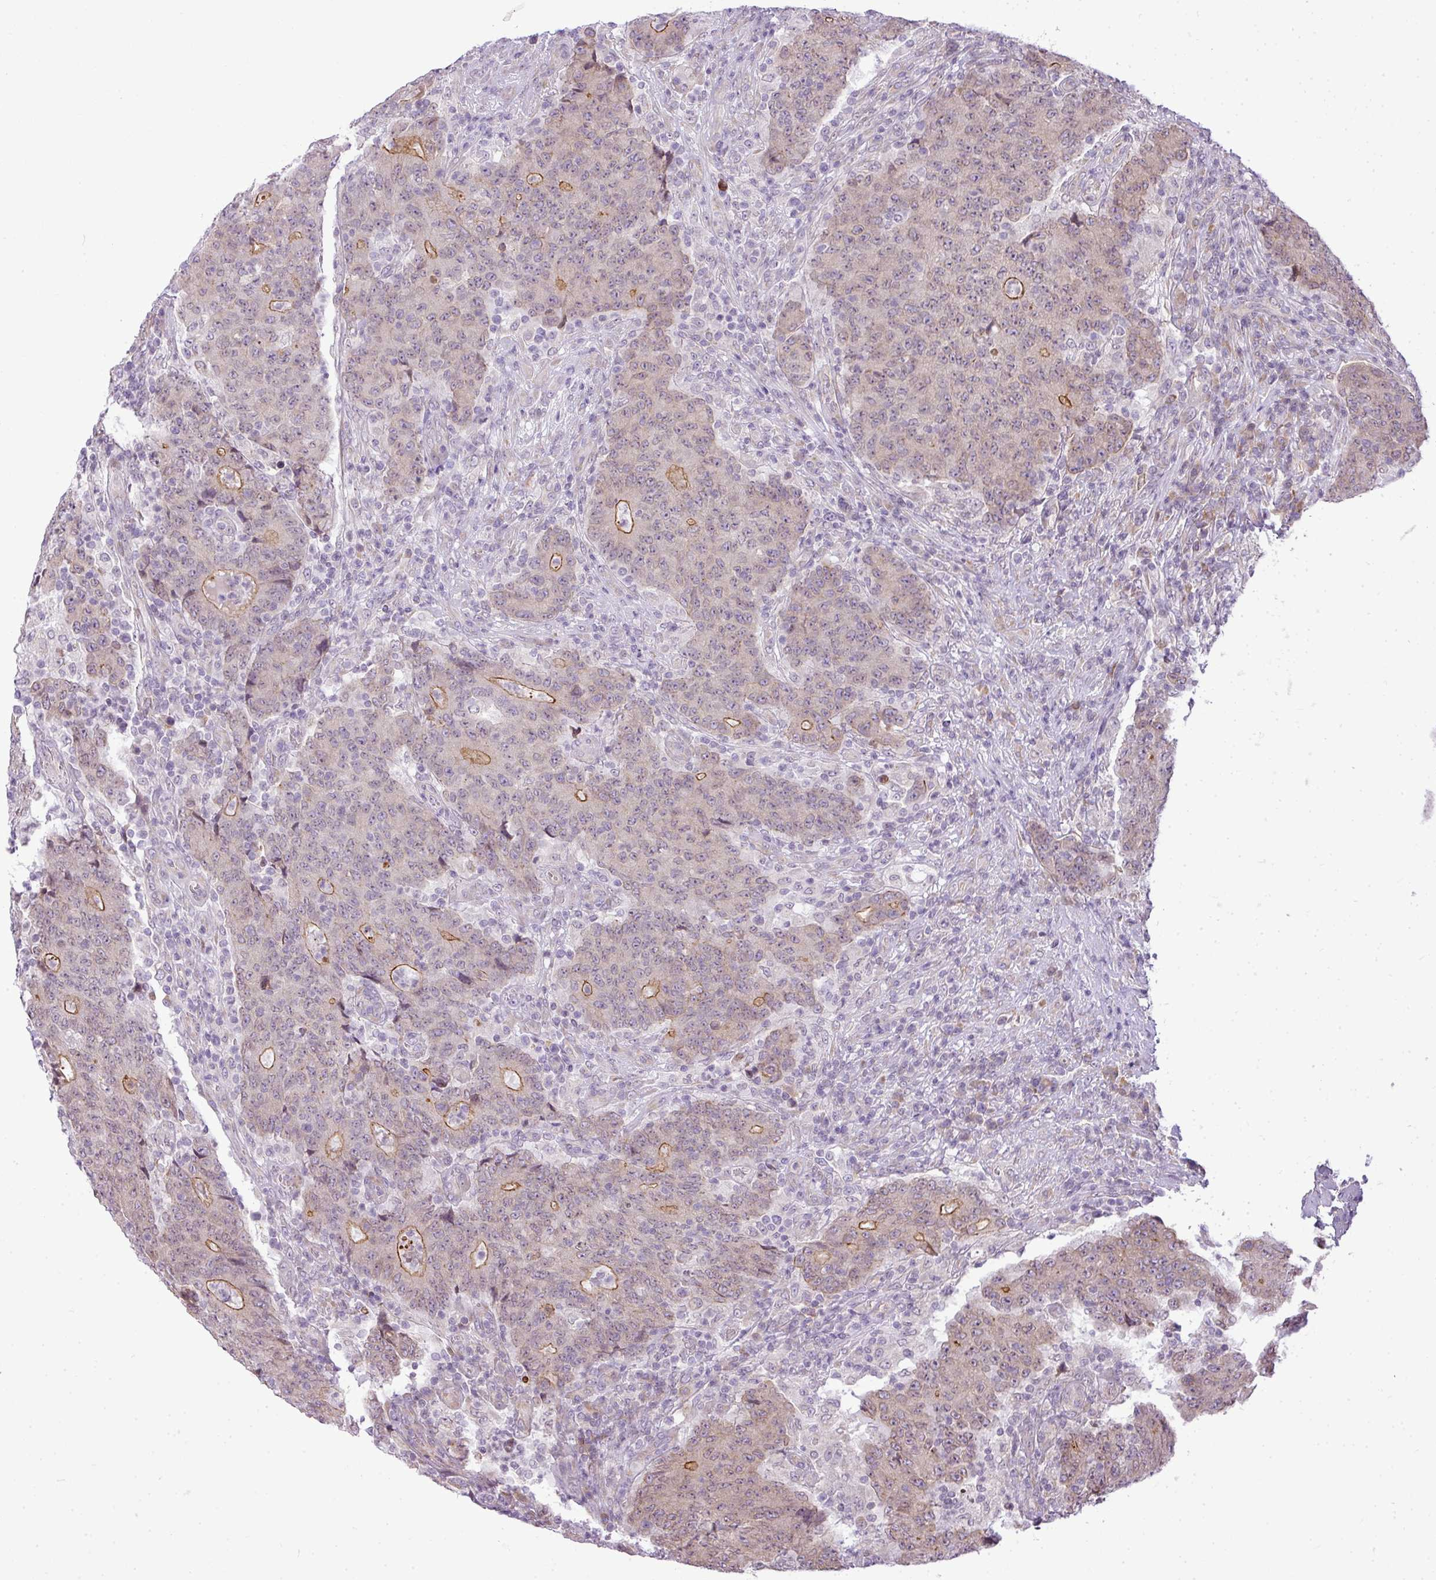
{"staining": {"intensity": "moderate", "quantity": "<25%", "location": "cytoplasmic/membranous"}, "tissue": "colorectal cancer", "cell_type": "Tumor cells", "image_type": "cancer", "snomed": [{"axis": "morphology", "description": "Adenocarcinoma, NOS"}, {"axis": "topography", "description": "Colon"}], "caption": "Brown immunohistochemical staining in human adenocarcinoma (colorectal) demonstrates moderate cytoplasmic/membranous positivity in about <25% of tumor cells.", "gene": "COX18", "patient": {"sex": "female", "age": 75}}